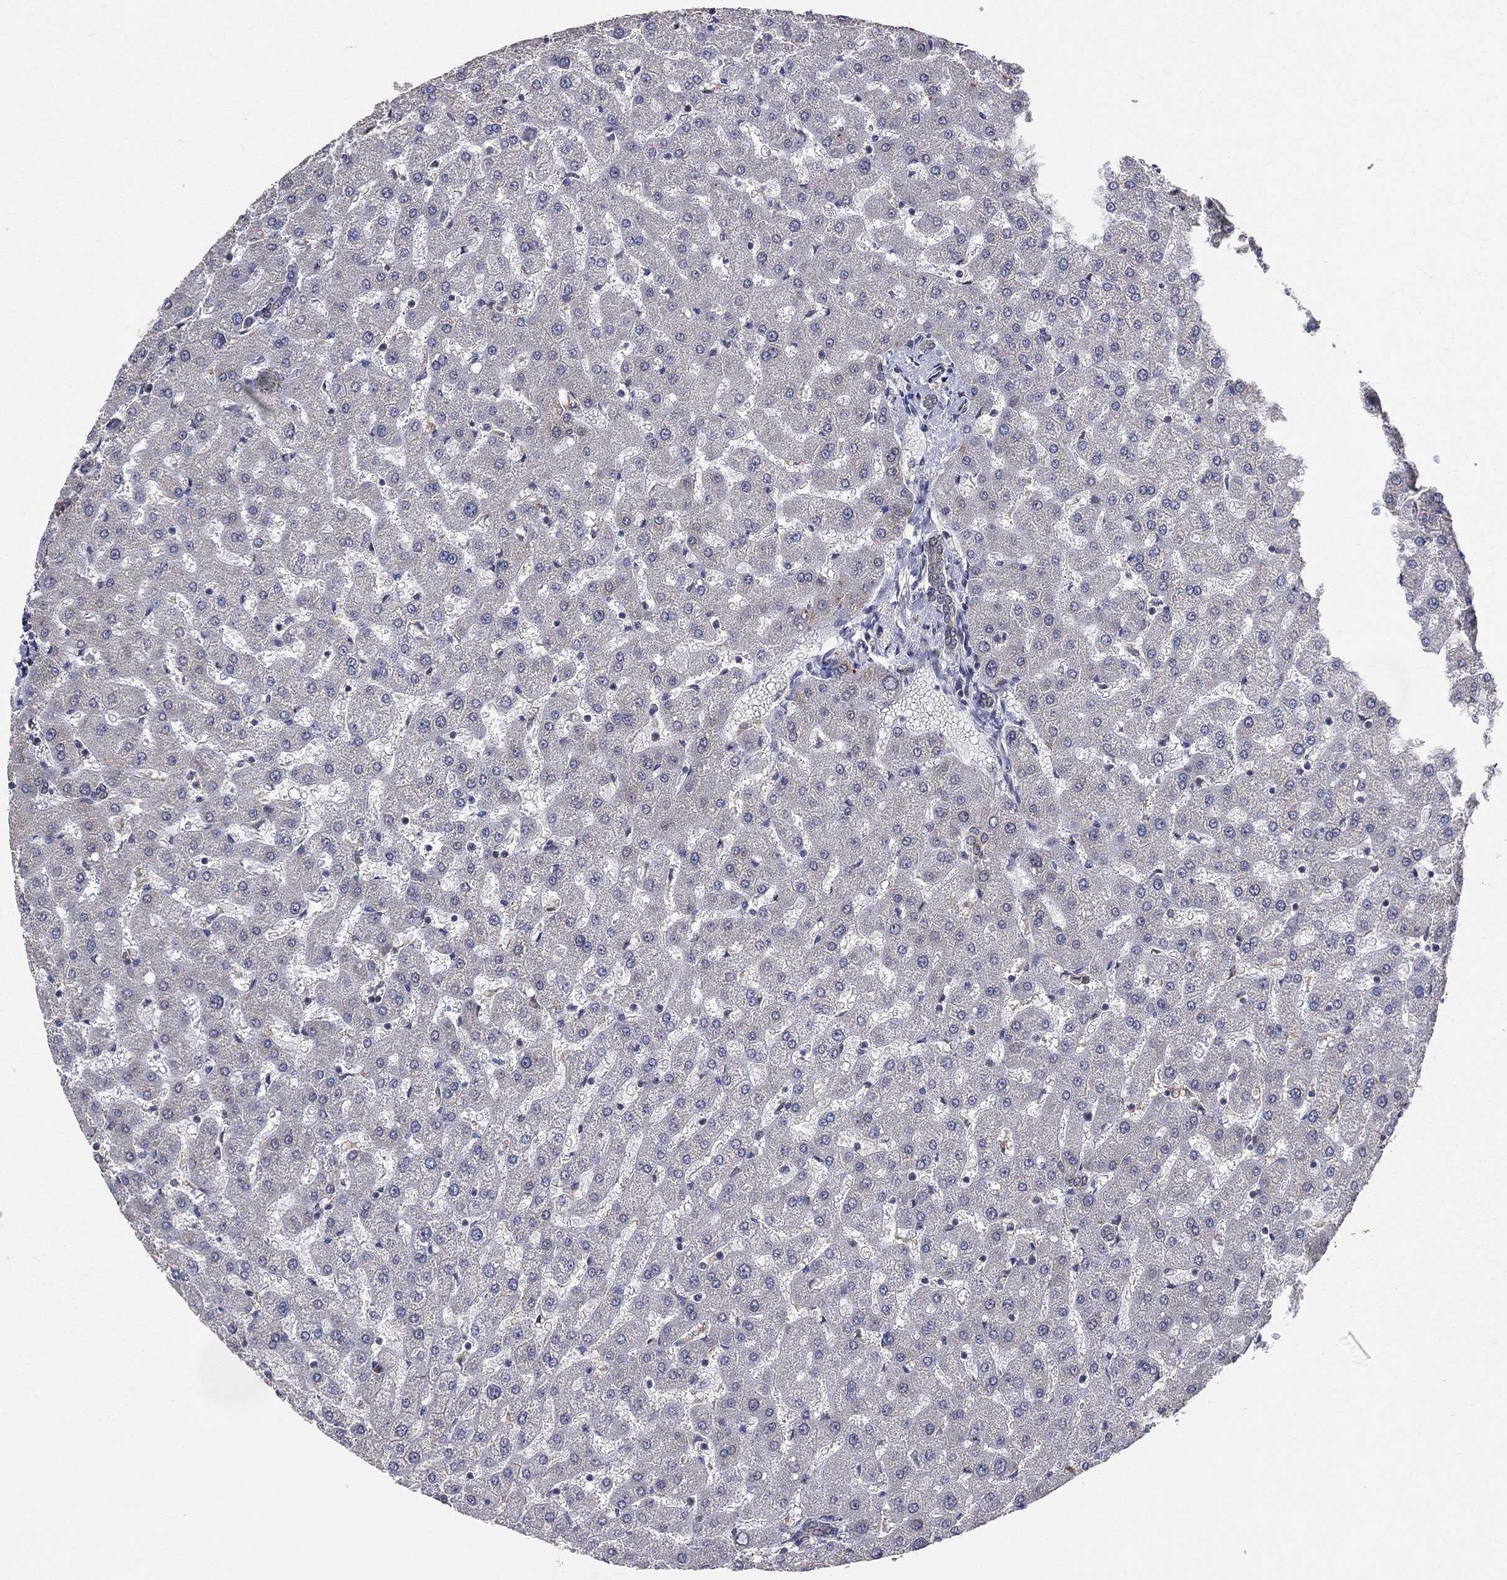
{"staining": {"intensity": "weak", "quantity": ">75%", "location": "cytoplasmic/membranous"}, "tissue": "liver", "cell_type": "Cholangiocytes", "image_type": "normal", "snomed": [{"axis": "morphology", "description": "Normal tissue, NOS"}, {"axis": "topography", "description": "Liver"}], "caption": "A high-resolution photomicrograph shows immunohistochemistry (IHC) staining of benign liver, which reveals weak cytoplasmic/membranous expression in about >75% of cholangiocytes.", "gene": "GMPR2", "patient": {"sex": "female", "age": 50}}